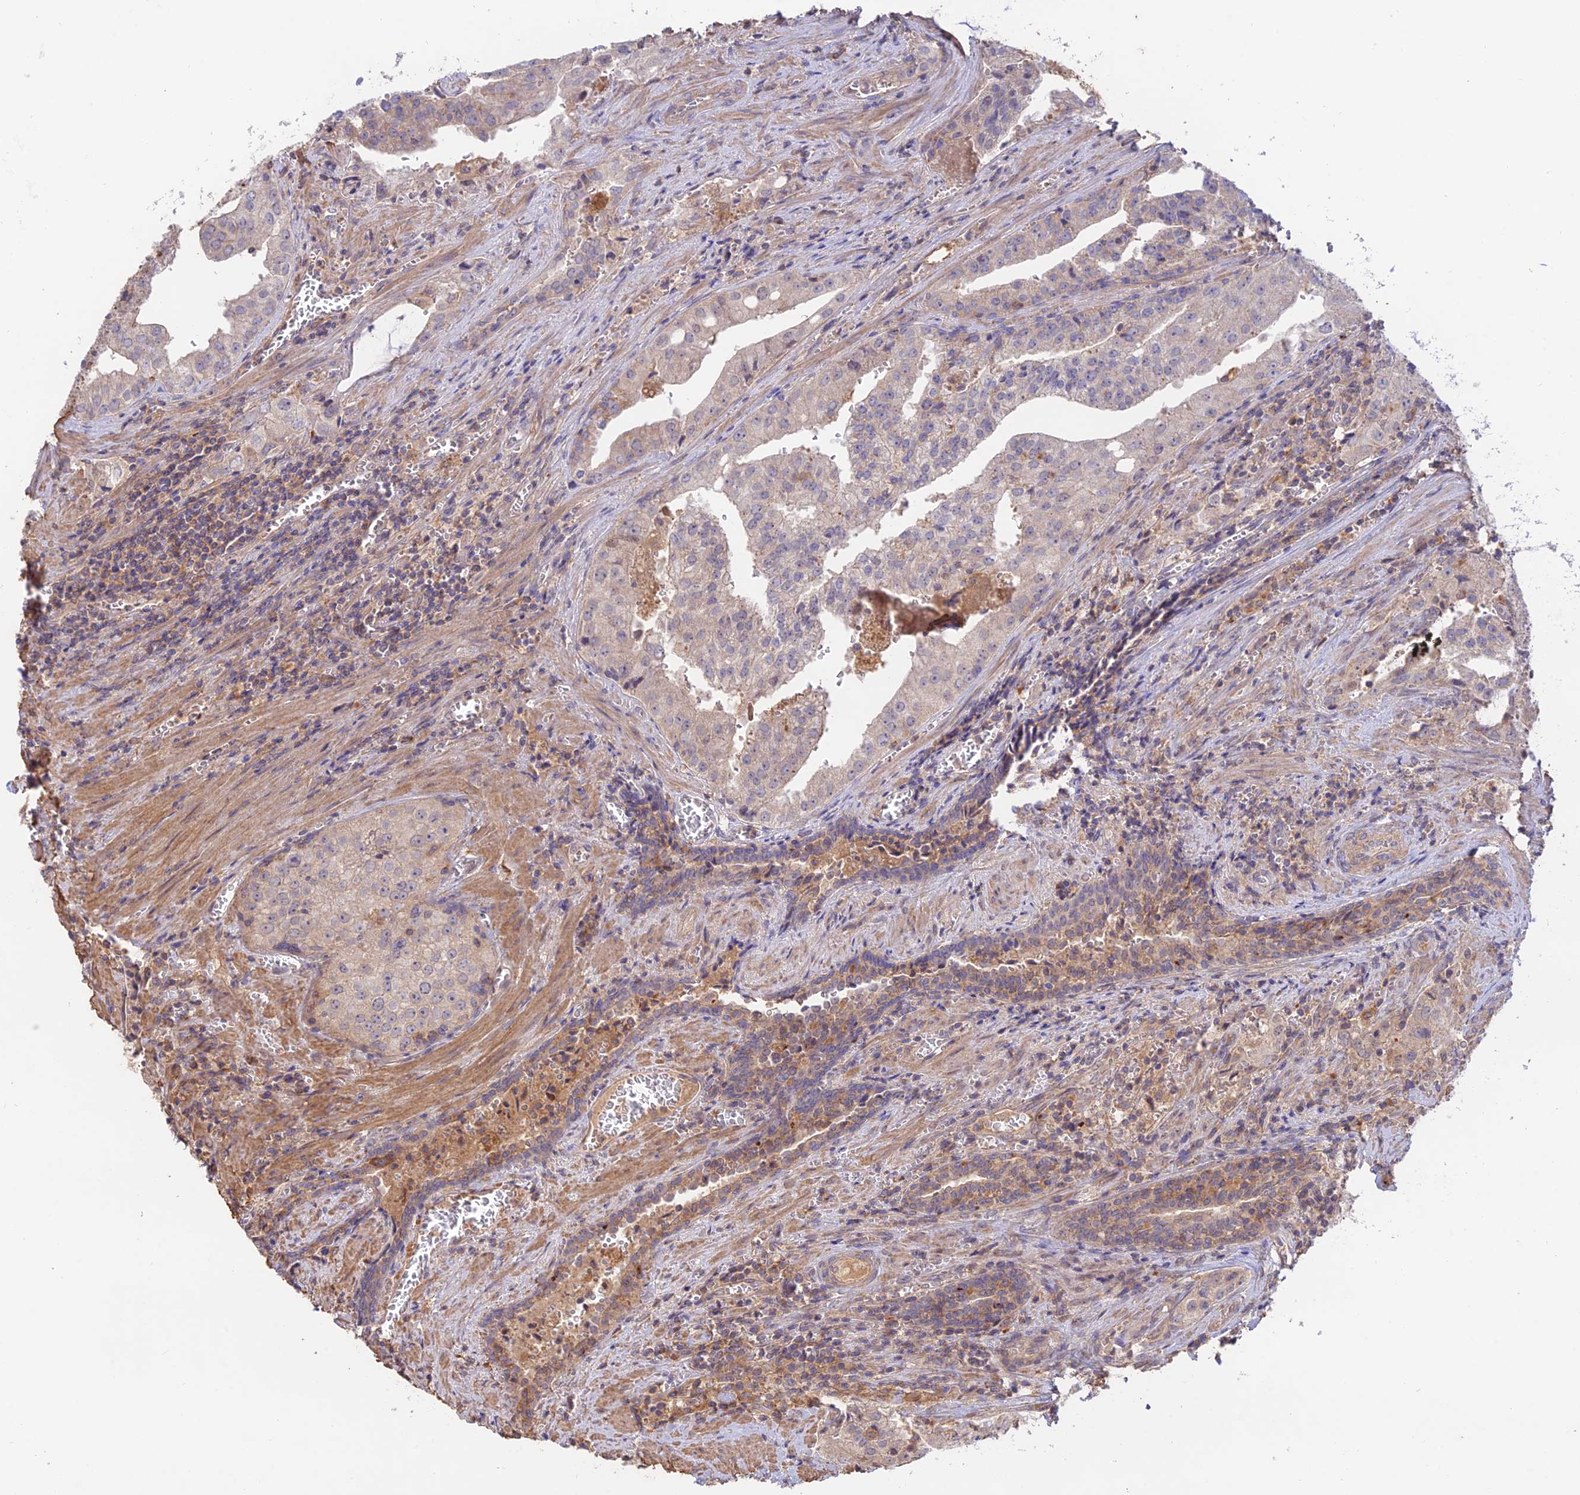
{"staining": {"intensity": "weak", "quantity": ">75%", "location": "cytoplasmic/membranous"}, "tissue": "prostate cancer", "cell_type": "Tumor cells", "image_type": "cancer", "snomed": [{"axis": "morphology", "description": "Adenocarcinoma, High grade"}, {"axis": "topography", "description": "Prostate"}], "caption": "Immunohistochemical staining of human prostate cancer shows weak cytoplasmic/membranous protein positivity in approximately >75% of tumor cells.", "gene": "CLCF1", "patient": {"sex": "male", "age": 68}}